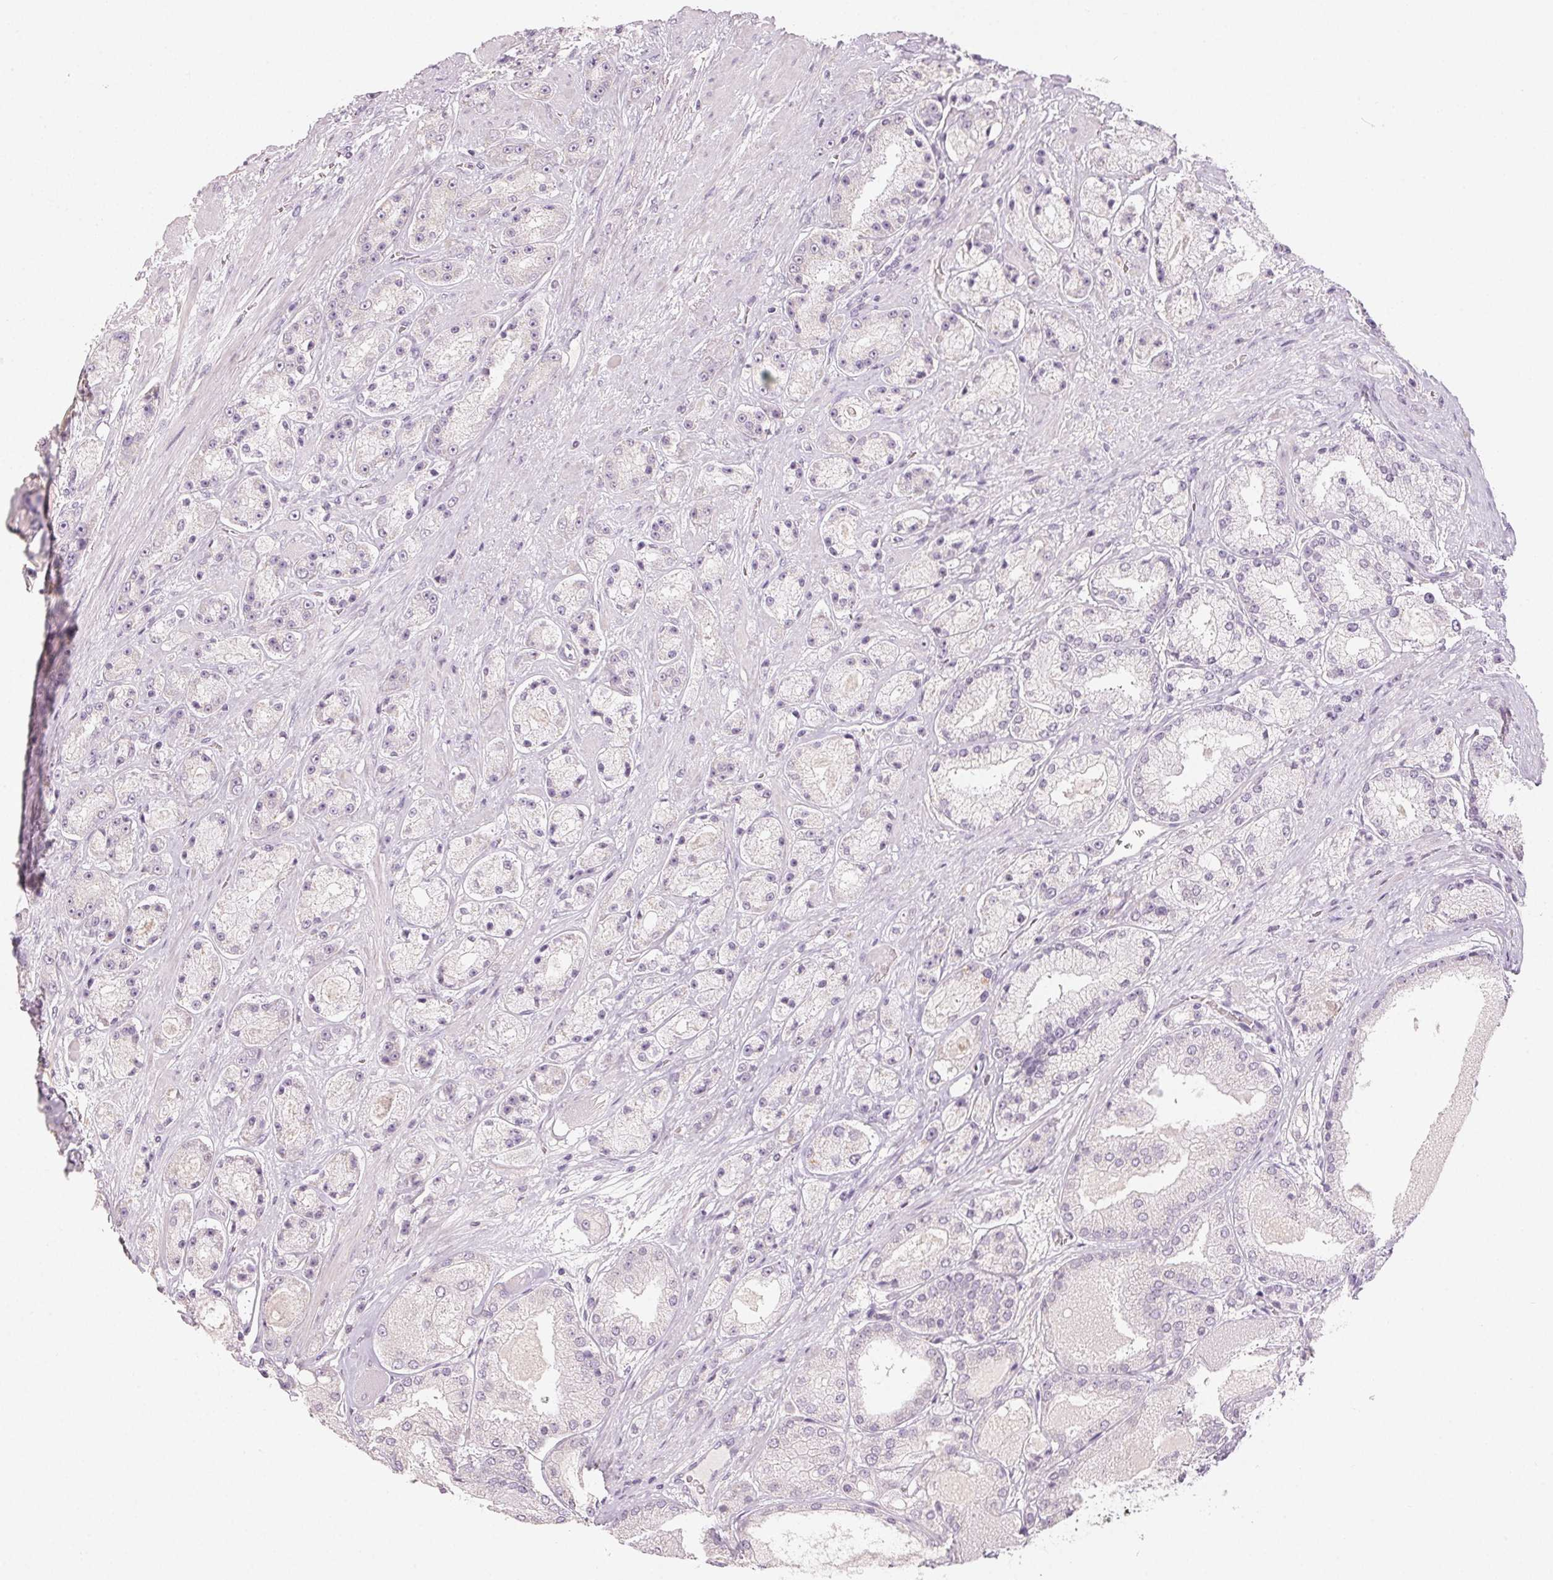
{"staining": {"intensity": "negative", "quantity": "none", "location": "none"}, "tissue": "prostate cancer", "cell_type": "Tumor cells", "image_type": "cancer", "snomed": [{"axis": "morphology", "description": "Adenocarcinoma, High grade"}, {"axis": "topography", "description": "Prostate"}], "caption": "An image of human prostate cancer is negative for staining in tumor cells. (Brightfield microscopy of DAB (3,3'-diaminobenzidine) immunohistochemistry at high magnification).", "gene": "LVRN", "patient": {"sex": "male", "age": 67}}